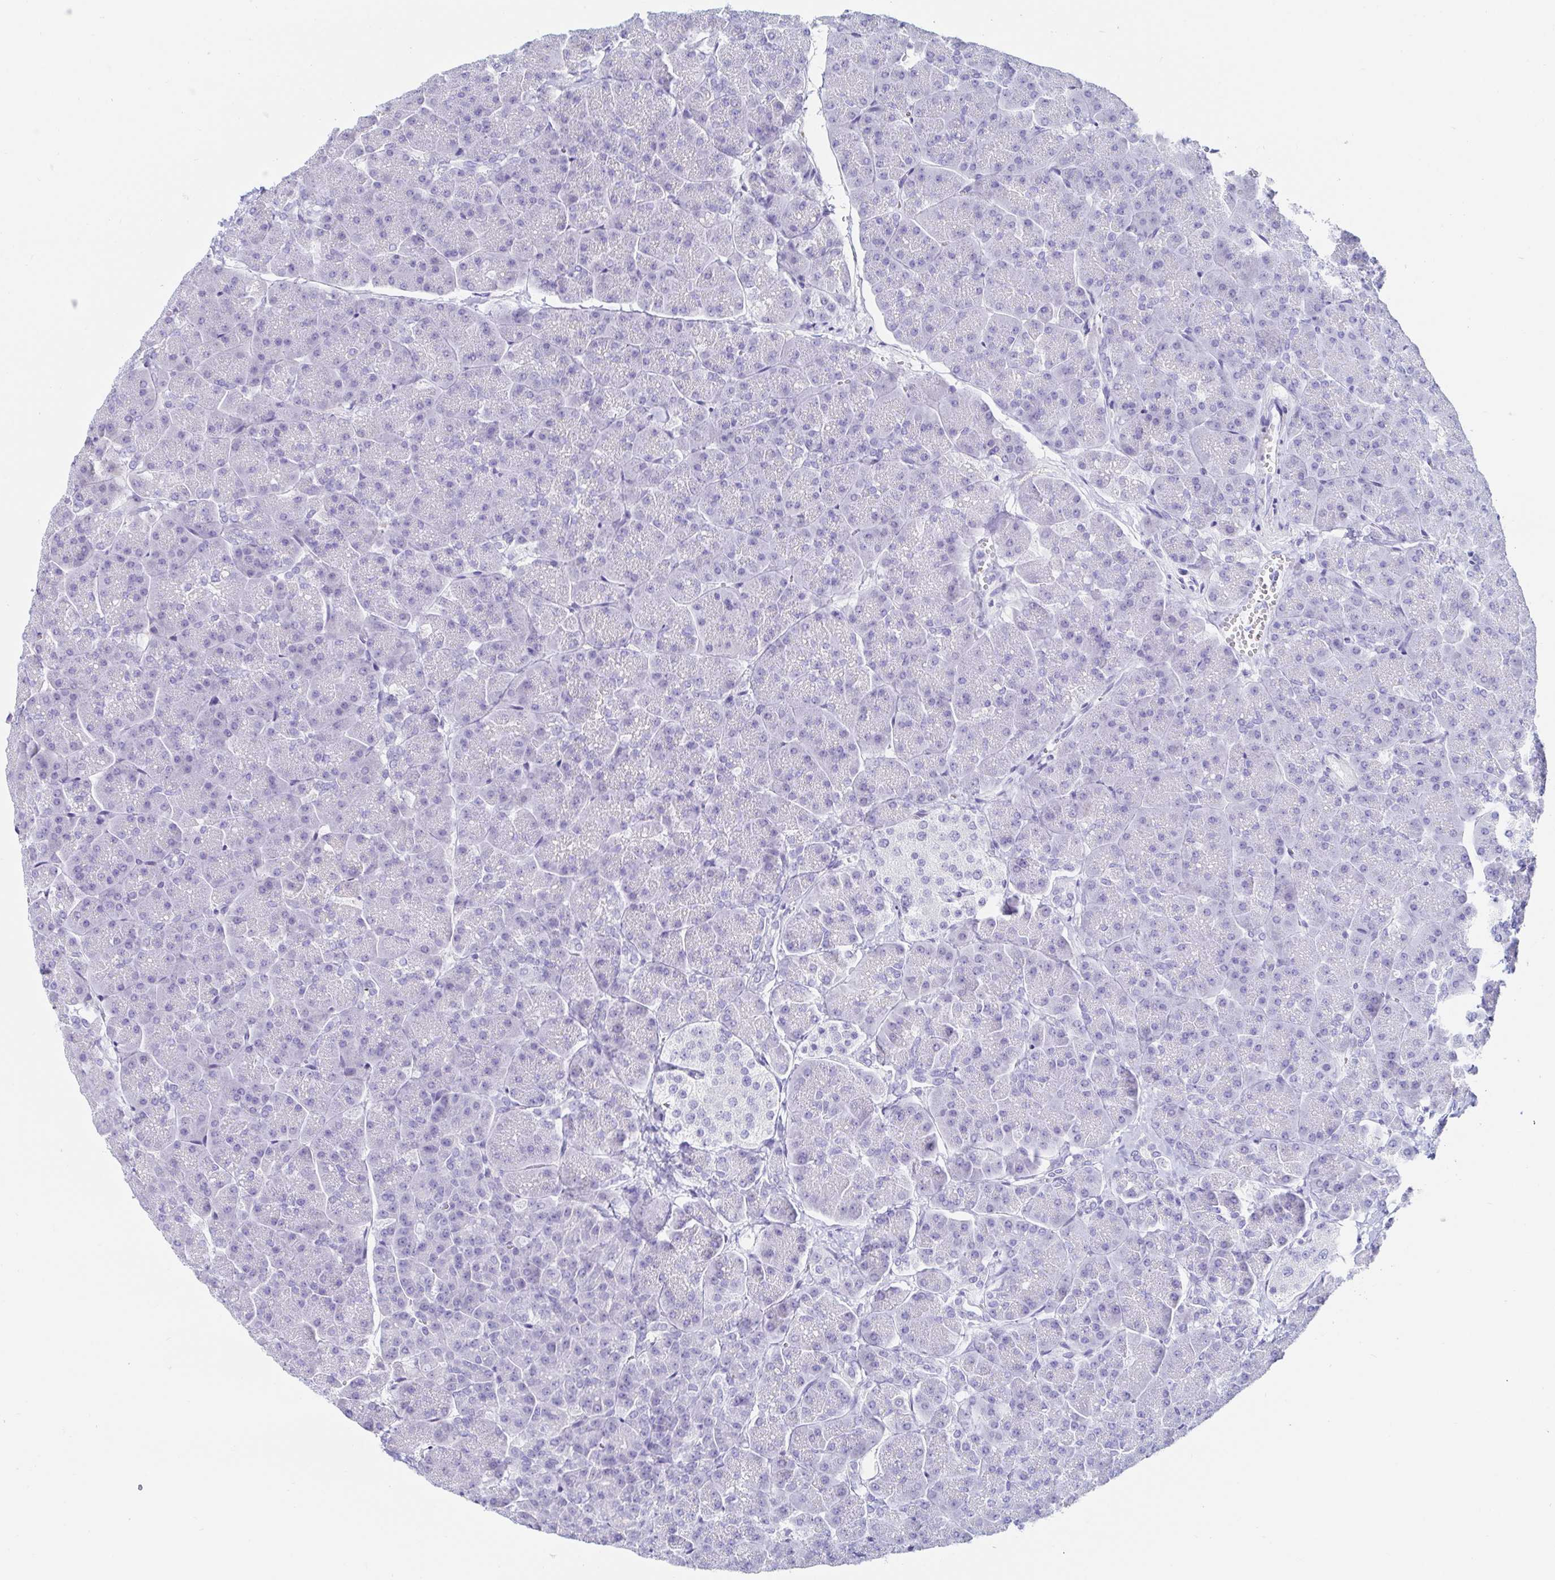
{"staining": {"intensity": "negative", "quantity": "none", "location": "none"}, "tissue": "pancreas", "cell_type": "Exocrine glandular cells", "image_type": "normal", "snomed": [{"axis": "morphology", "description": "Normal tissue, NOS"}, {"axis": "topography", "description": "Pancreas"}, {"axis": "topography", "description": "Peripheral nerve tissue"}], "caption": "Immunohistochemistry (IHC) of normal human pancreas shows no expression in exocrine glandular cells. (Stains: DAB immunohistochemistry with hematoxylin counter stain, Microscopy: brightfield microscopy at high magnification).", "gene": "C4orf17", "patient": {"sex": "male", "age": 54}}